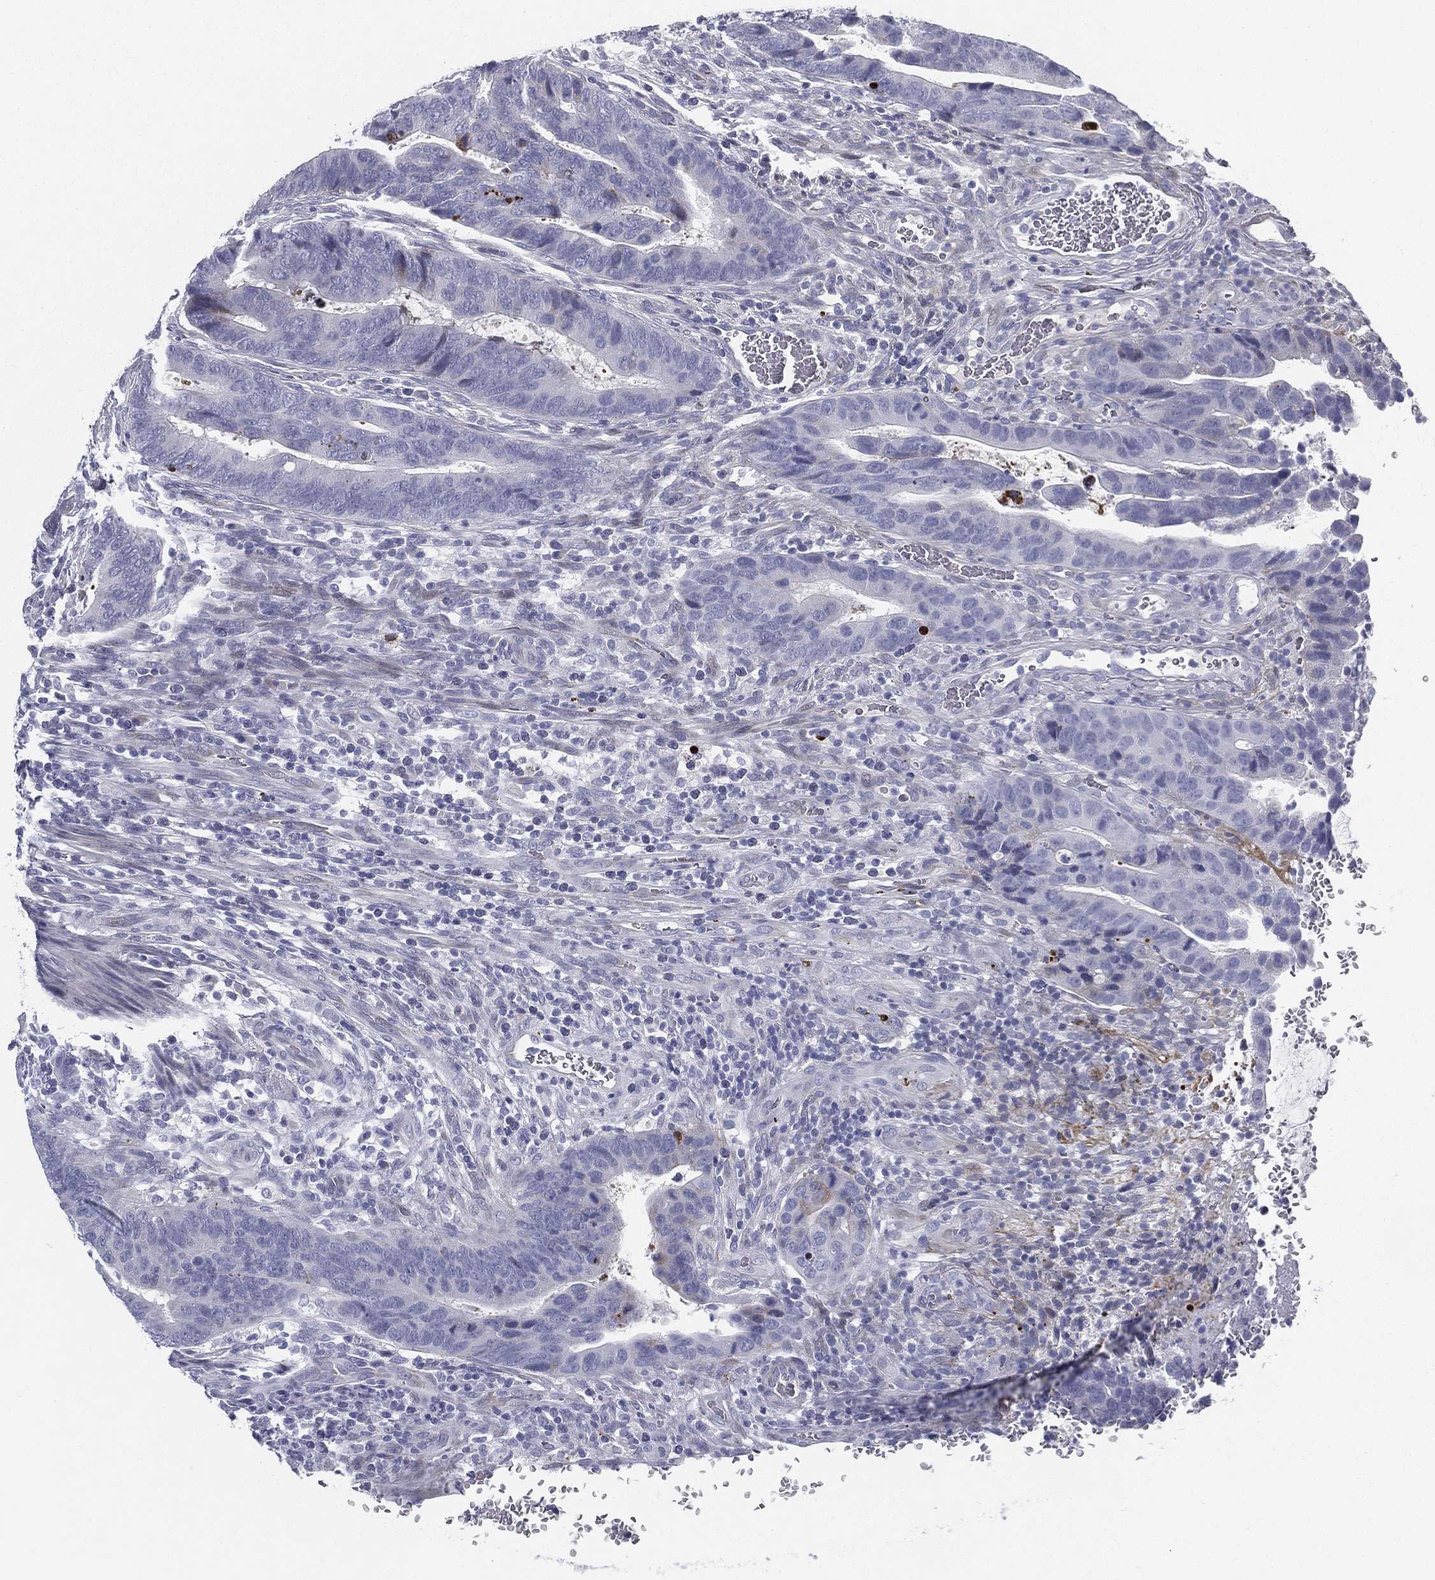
{"staining": {"intensity": "negative", "quantity": "none", "location": "none"}, "tissue": "colorectal cancer", "cell_type": "Tumor cells", "image_type": "cancer", "snomed": [{"axis": "morphology", "description": "Adenocarcinoma, NOS"}, {"axis": "topography", "description": "Colon"}], "caption": "High power microscopy photomicrograph of an immunohistochemistry (IHC) histopathology image of colorectal adenocarcinoma, revealing no significant positivity in tumor cells.", "gene": "SPPL2C", "patient": {"sex": "female", "age": 56}}